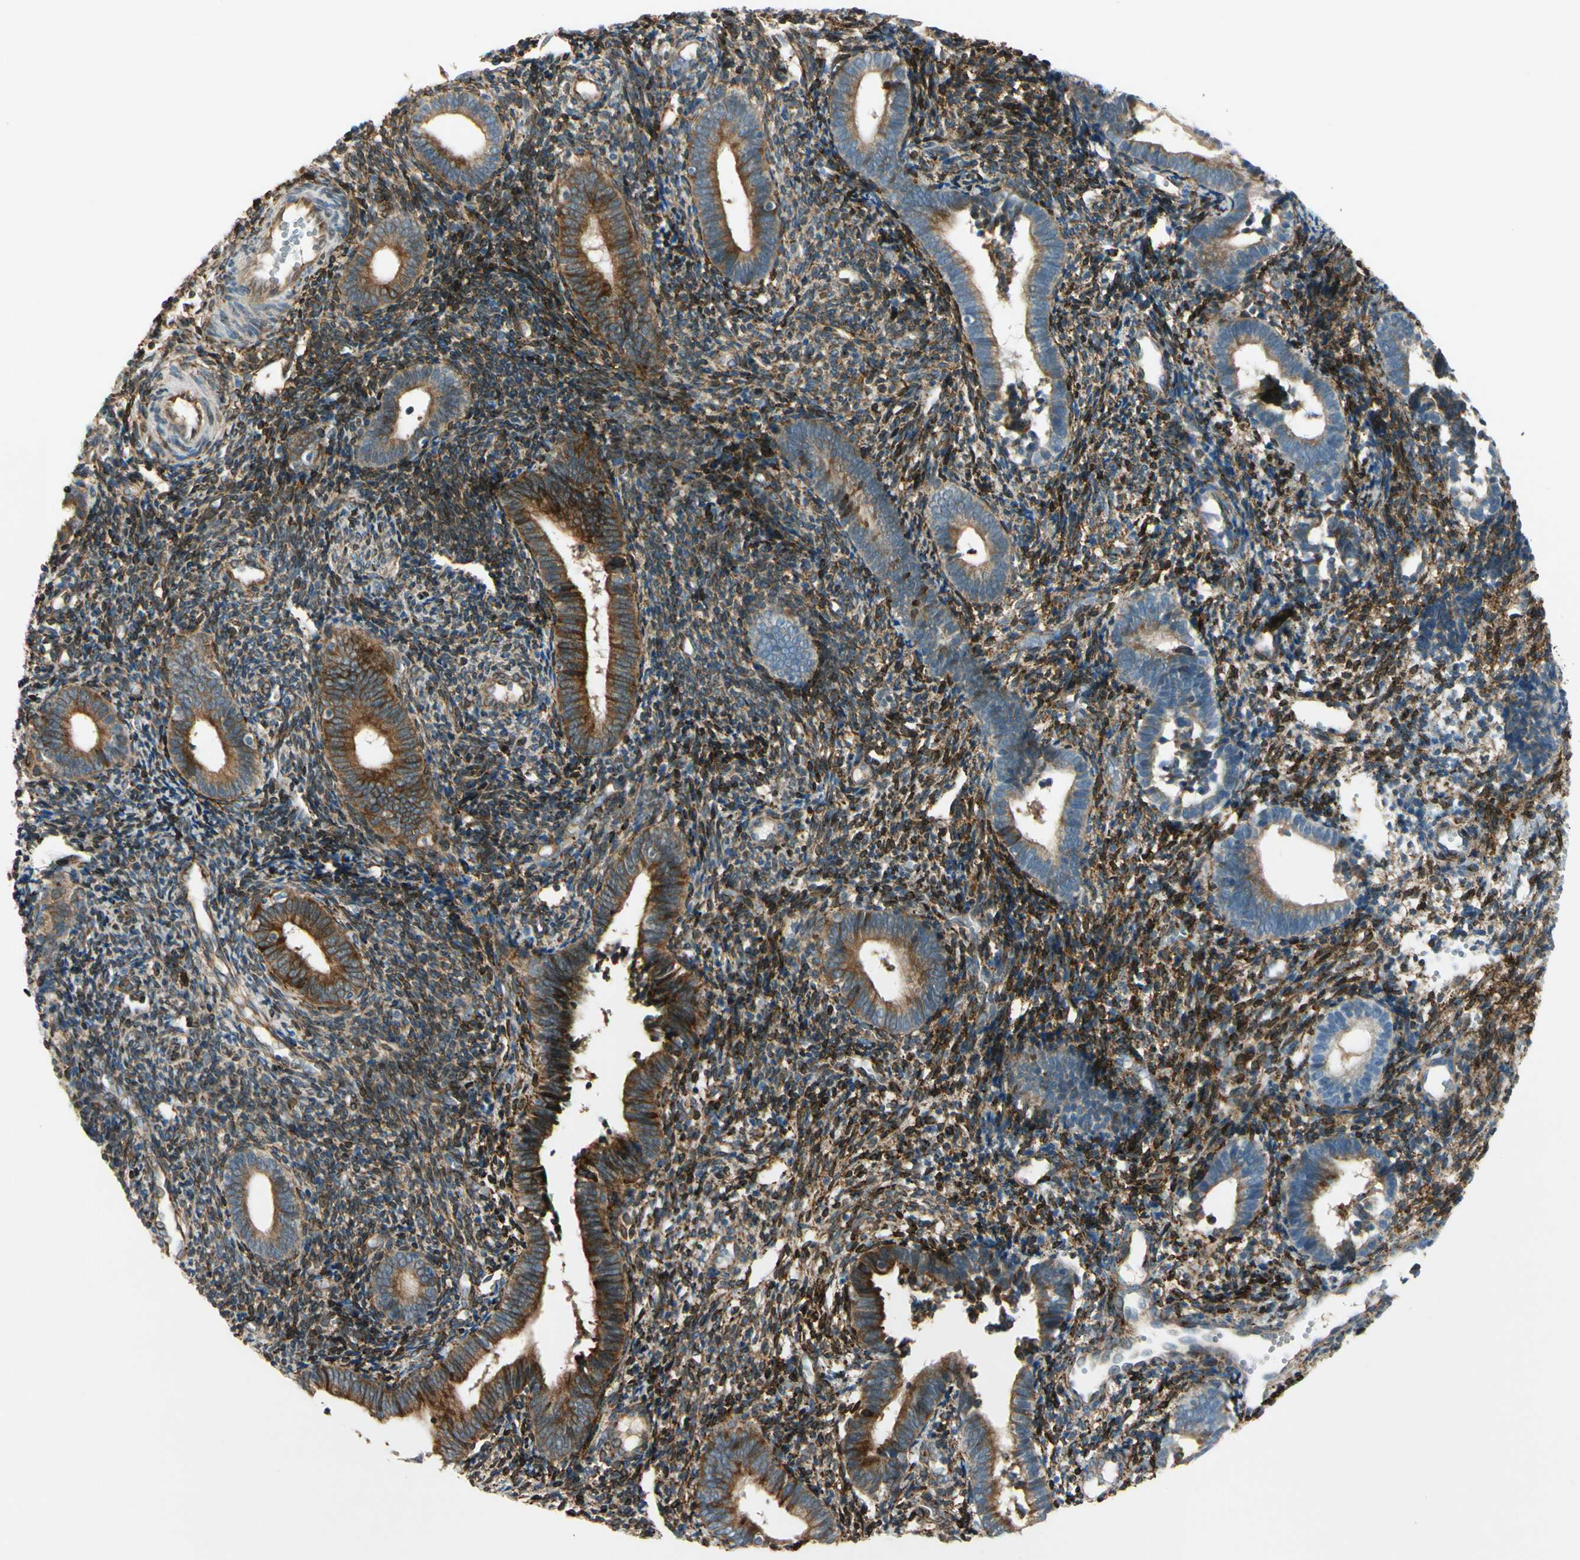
{"staining": {"intensity": "moderate", "quantity": ">75%", "location": "cytoplasmic/membranous"}, "tissue": "endometrium", "cell_type": "Cells in endometrial stroma", "image_type": "normal", "snomed": [{"axis": "morphology", "description": "Normal tissue, NOS"}, {"axis": "topography", "description": "Uterus"}, {"axis": "topography", "description": "Endometrium"}], "caption": "High-magnification brightfield microscopy of normal endometrium stained with DAB (3,3'-diaminobenzidine) (brown) and counterstained with hematoxylin (blue). cells in endometrial stroma exhibit moderate cytoplasmic/membranous positivity is present in approximately>75% of cells.", "gene": "FKBP7", "patient": {"sex": "female", "age": 33}}